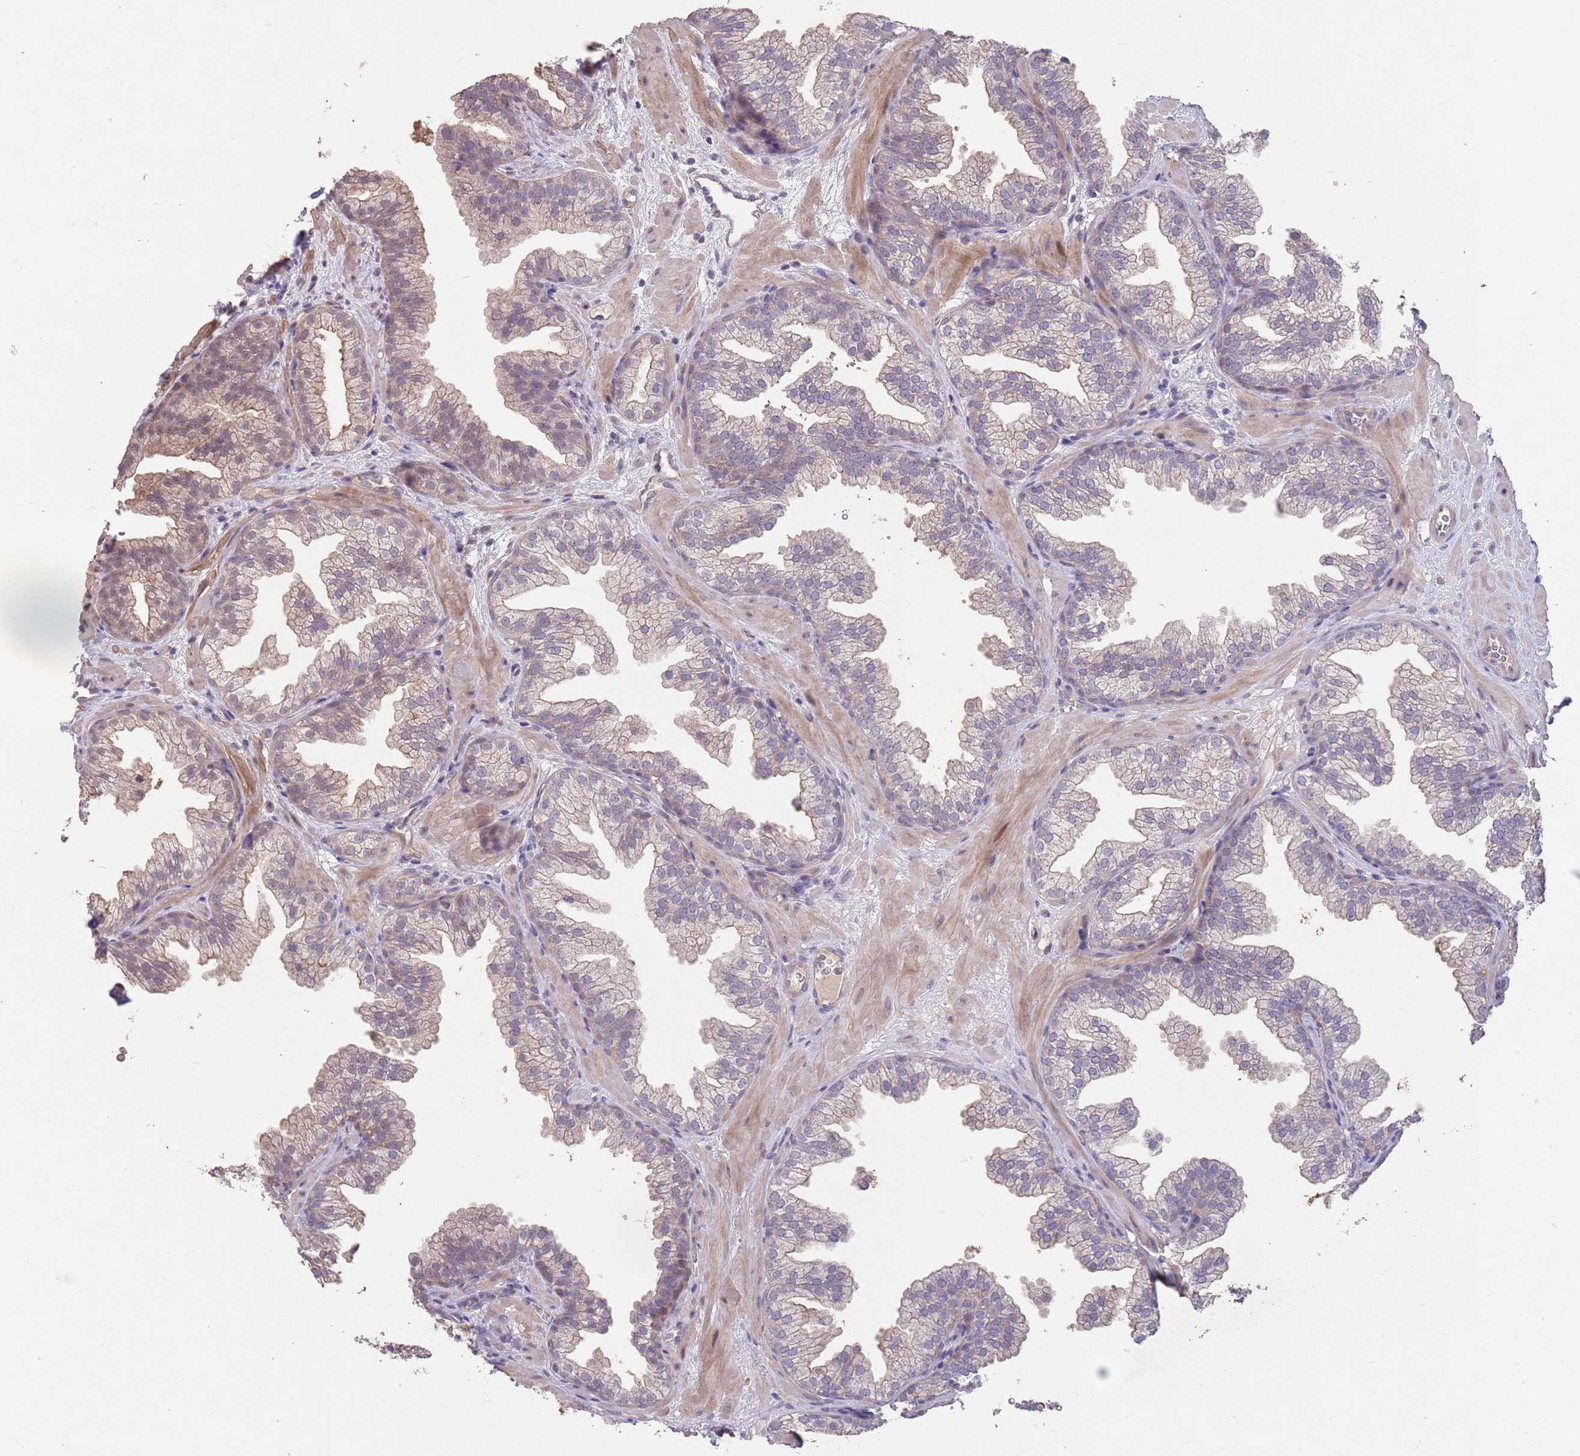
{"staining": {"intensity": "weak", "quantity": "<25%", "location": "cytoplasmic/membranous"}, "tissue": "prostate", "cell_type": "Glandular cells", "image_type": "normal", "snomed": [{"axis": "morphology", "description": "Normal tissue, NOS"}, {"axis": "topography", "description": "Prostate"}], "caption": "Immunohistochemistry (IHC) of unremarkable prostate shows no positivity in glandular cells.", "gene": "MEI1", "patient": {"sex": "male", "age": 37}}